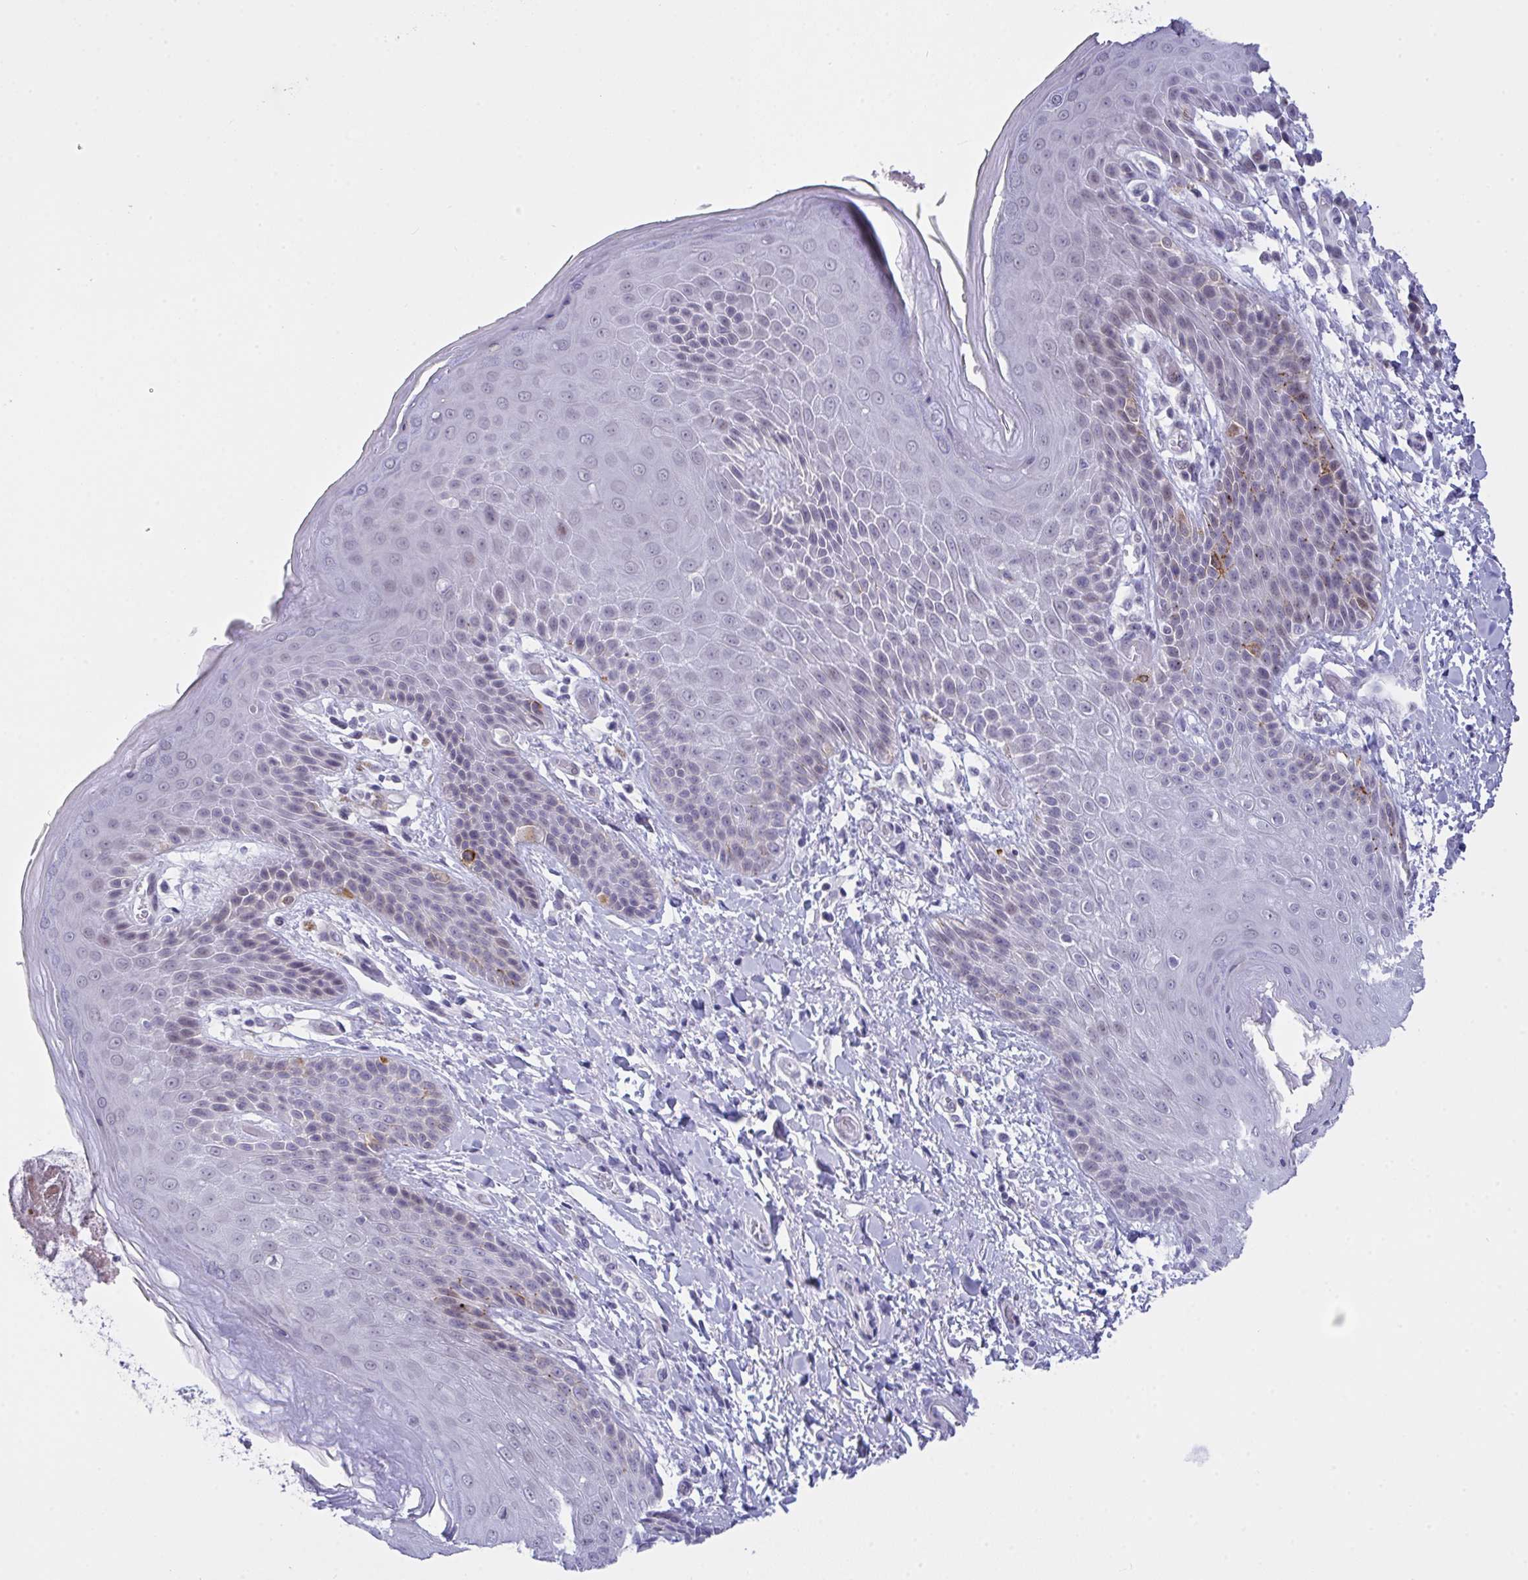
{"staining": {"intensity": "negative", "quantity": "none", "location": "none"}, "tissue": "skin", "cell_type": "Epidermal cells", "image_type": "normal", "snomed": [{"axis": "morphology", "description": "Normal tissue, NOS"}, {"axis": "topography", "description": "Anal"}, {"axis": "topography", "description": "Peripheral nerve tissue"}], "caption": "A high-resolution histopathology image shows immunohistochemistry (IHC) staining of normal skin, which reveals no significant expression in epidermal cells.", "gene": "FBXL22", "patient": {"sex": "male", "age": 51}}